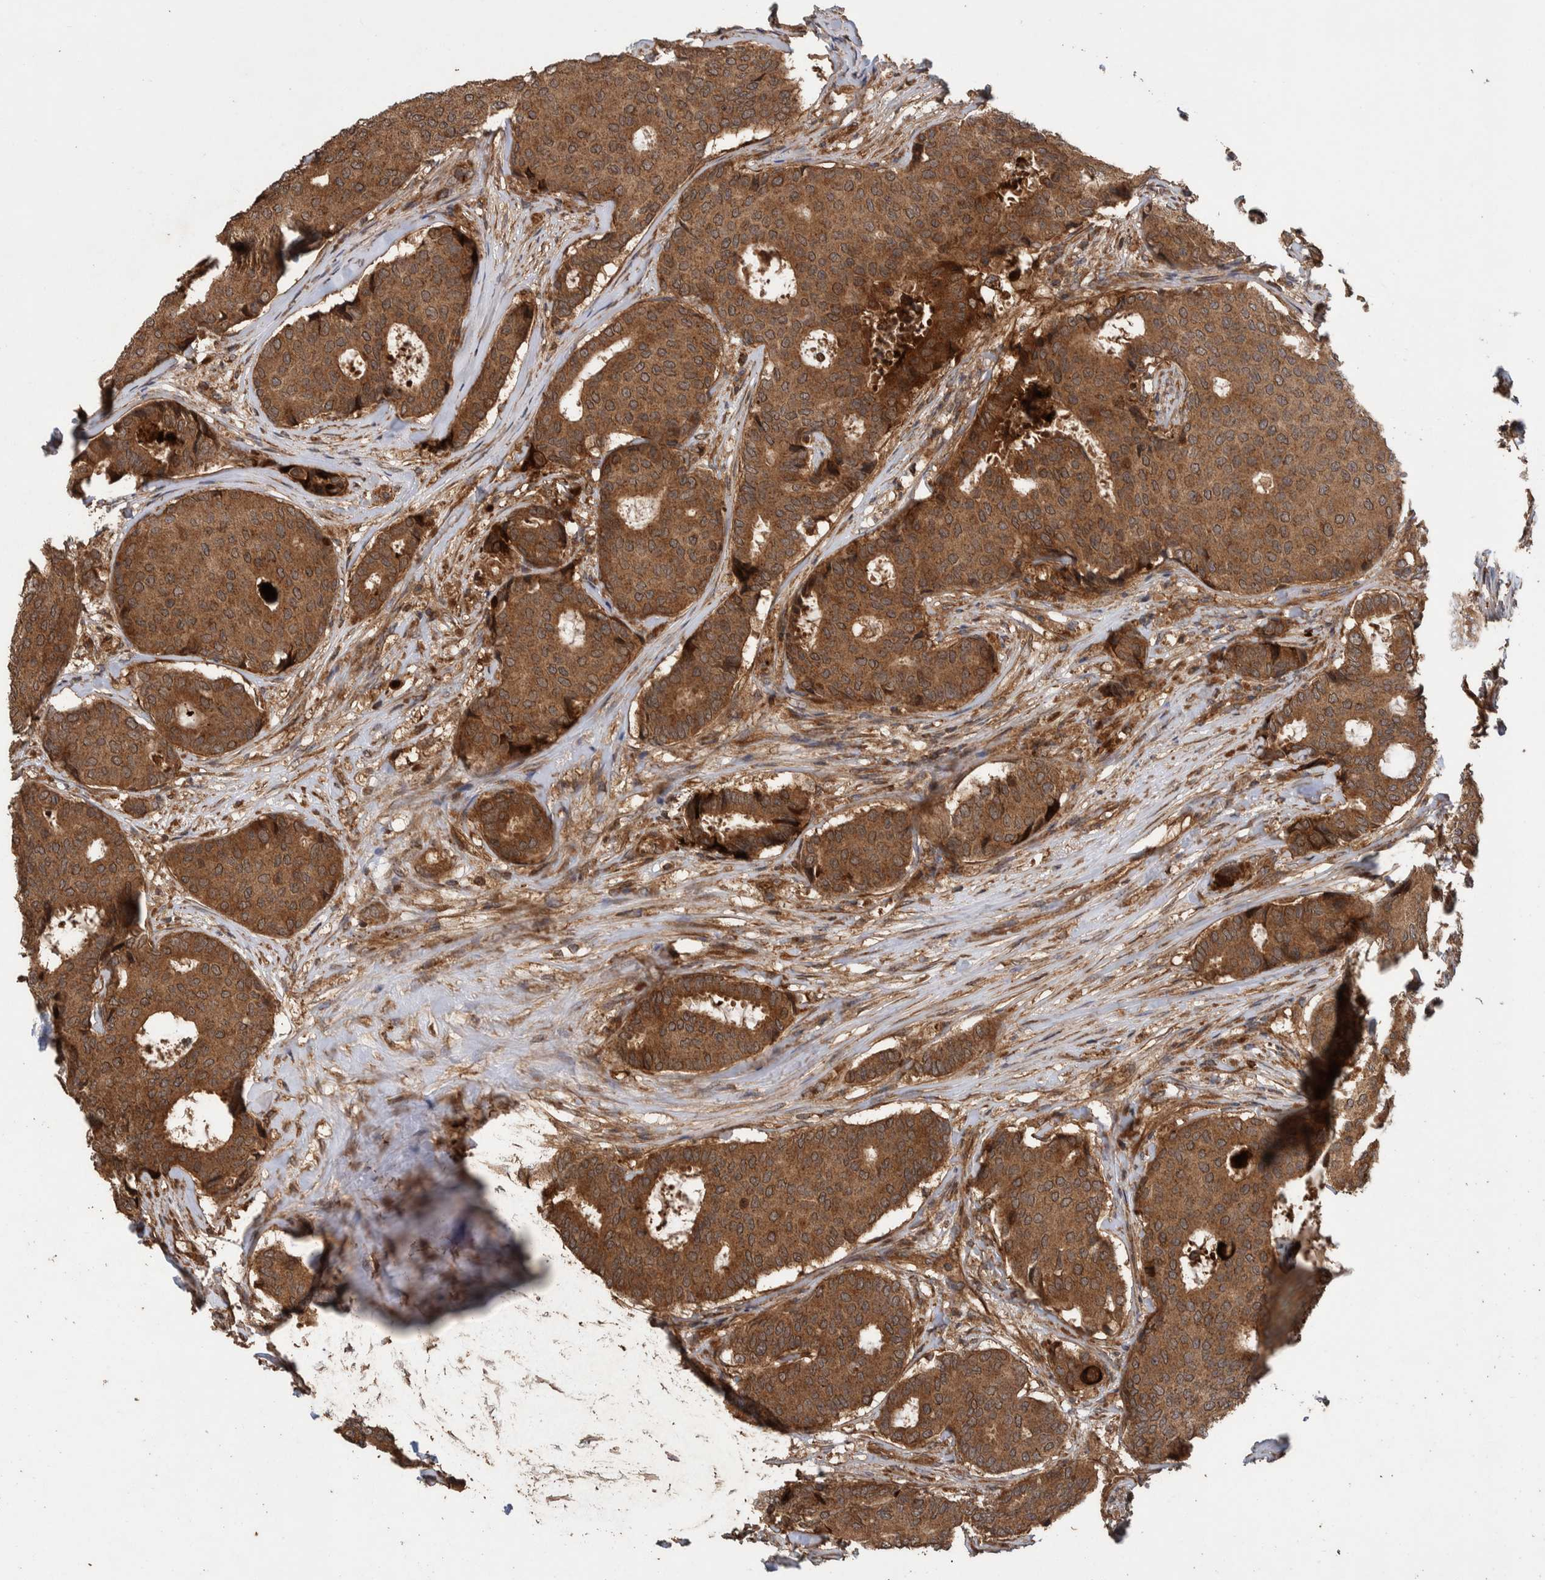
{"staining": {"intensity": "strong", "quantity": ">75%", "location": "cytoplasmic/membranous"}, "tissue": "breast cancer", "cell_type": "Tumor cells", "image_type": "cancer", "snomed": [{"axis": "morphology", "description": "Duct carcinoma"}, {"axis": "topography", "description": "Breast"}], "caption": "An image showing strong cytoplasmic/membranous staining in approximately >75% of tumor cells in breast invasive ductal carcinoma, as visualized by brown immunohistochemical staining.", "gene": "TRIM16", "patient": {"sex": "female", "age": 75}}